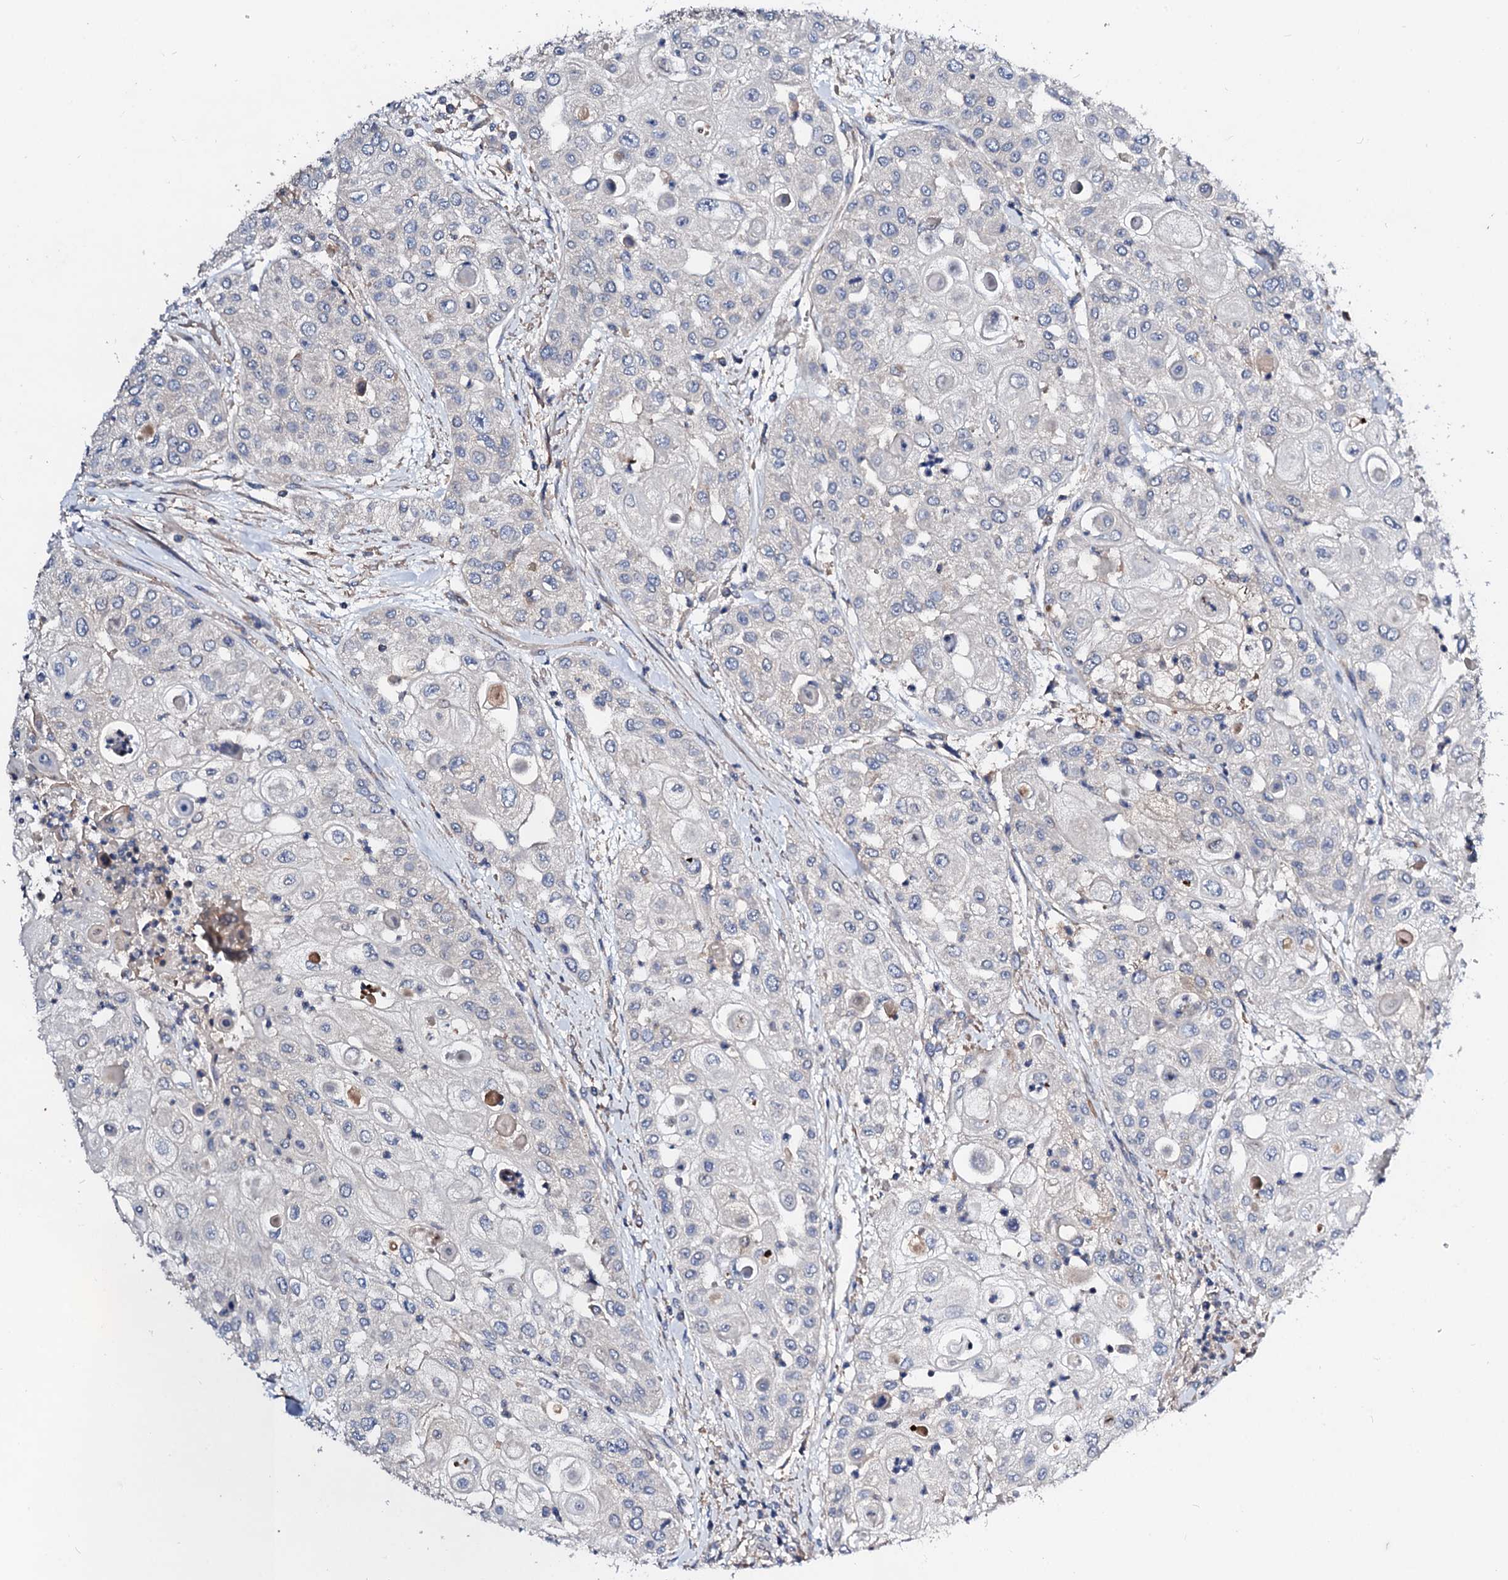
{"staining": {"intensity": "negative", "quantity": "none", "location": "none"}, "tissue": "urothelial cancer", "cell_type": "Tumor cells", "image_type": "cancer", "snomed": [{"axis": "morphology", "description": "Urothelial carcinoma, High grade"}, {"axis": "topography", "description": "Urinary bladder"}], "caption": "Histopathology image shows no protein staining in tumor cells of urothelial carcinoma (high-grade) tissue.", "gene": "FIBIN", "patient": {"sex": "female", "age": 79}}